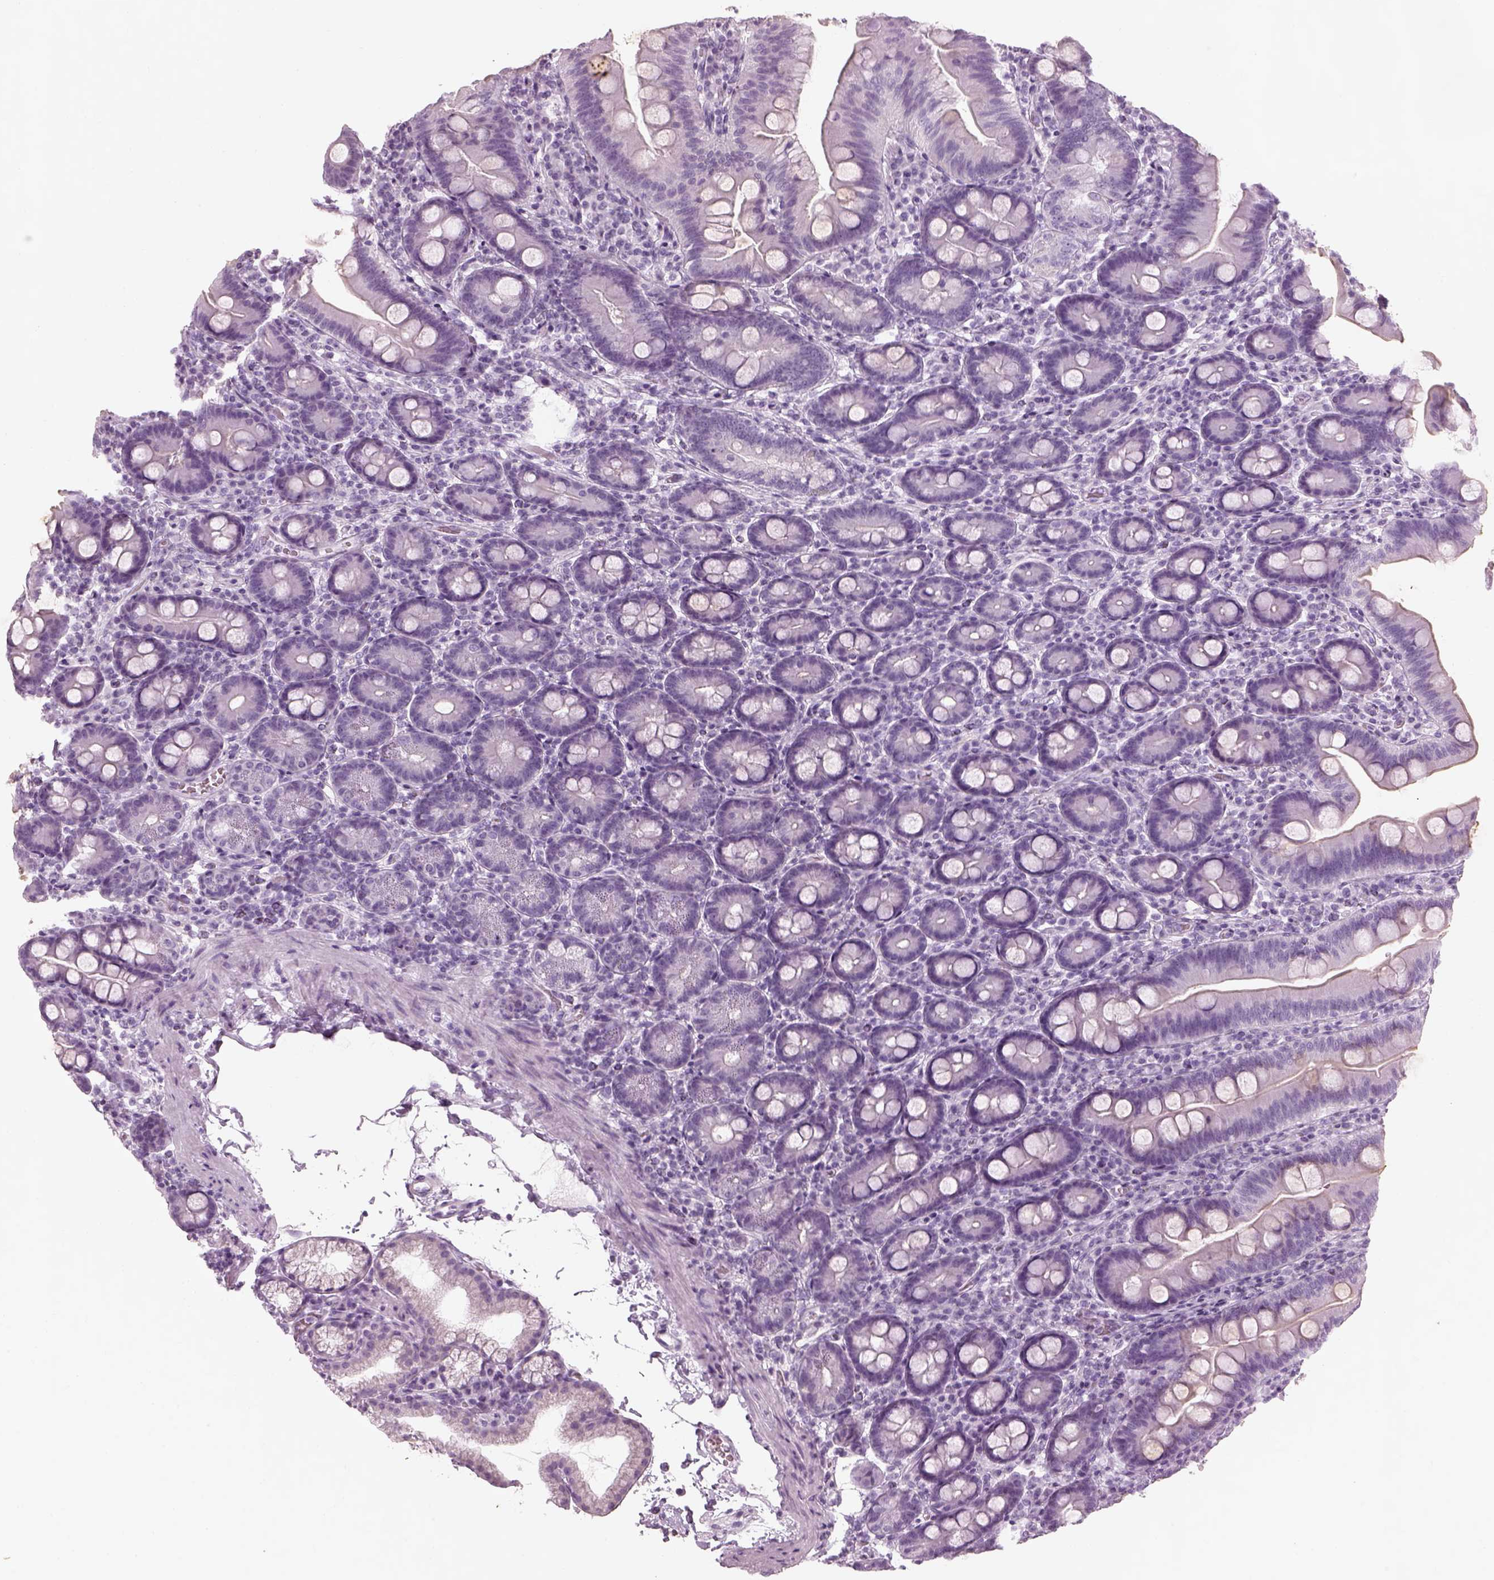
{"staining": {"intensity": "negative", "quantity": "none", "location": "none"}, "tissue": "duodenum", "cell_type": "Glandular cells", "image_type": "normal", "snomed": [{"axis": "morphology", "description": "Normal tissue, NOS"}, {"axis": "topography", "description": "Duodenum"}], "caption": "Duodenum stained for a protein using immunohistochemistry shows no positivity glandular cells.", "gene": "SAG", "patient": {"sex": "male", "age": 59}}